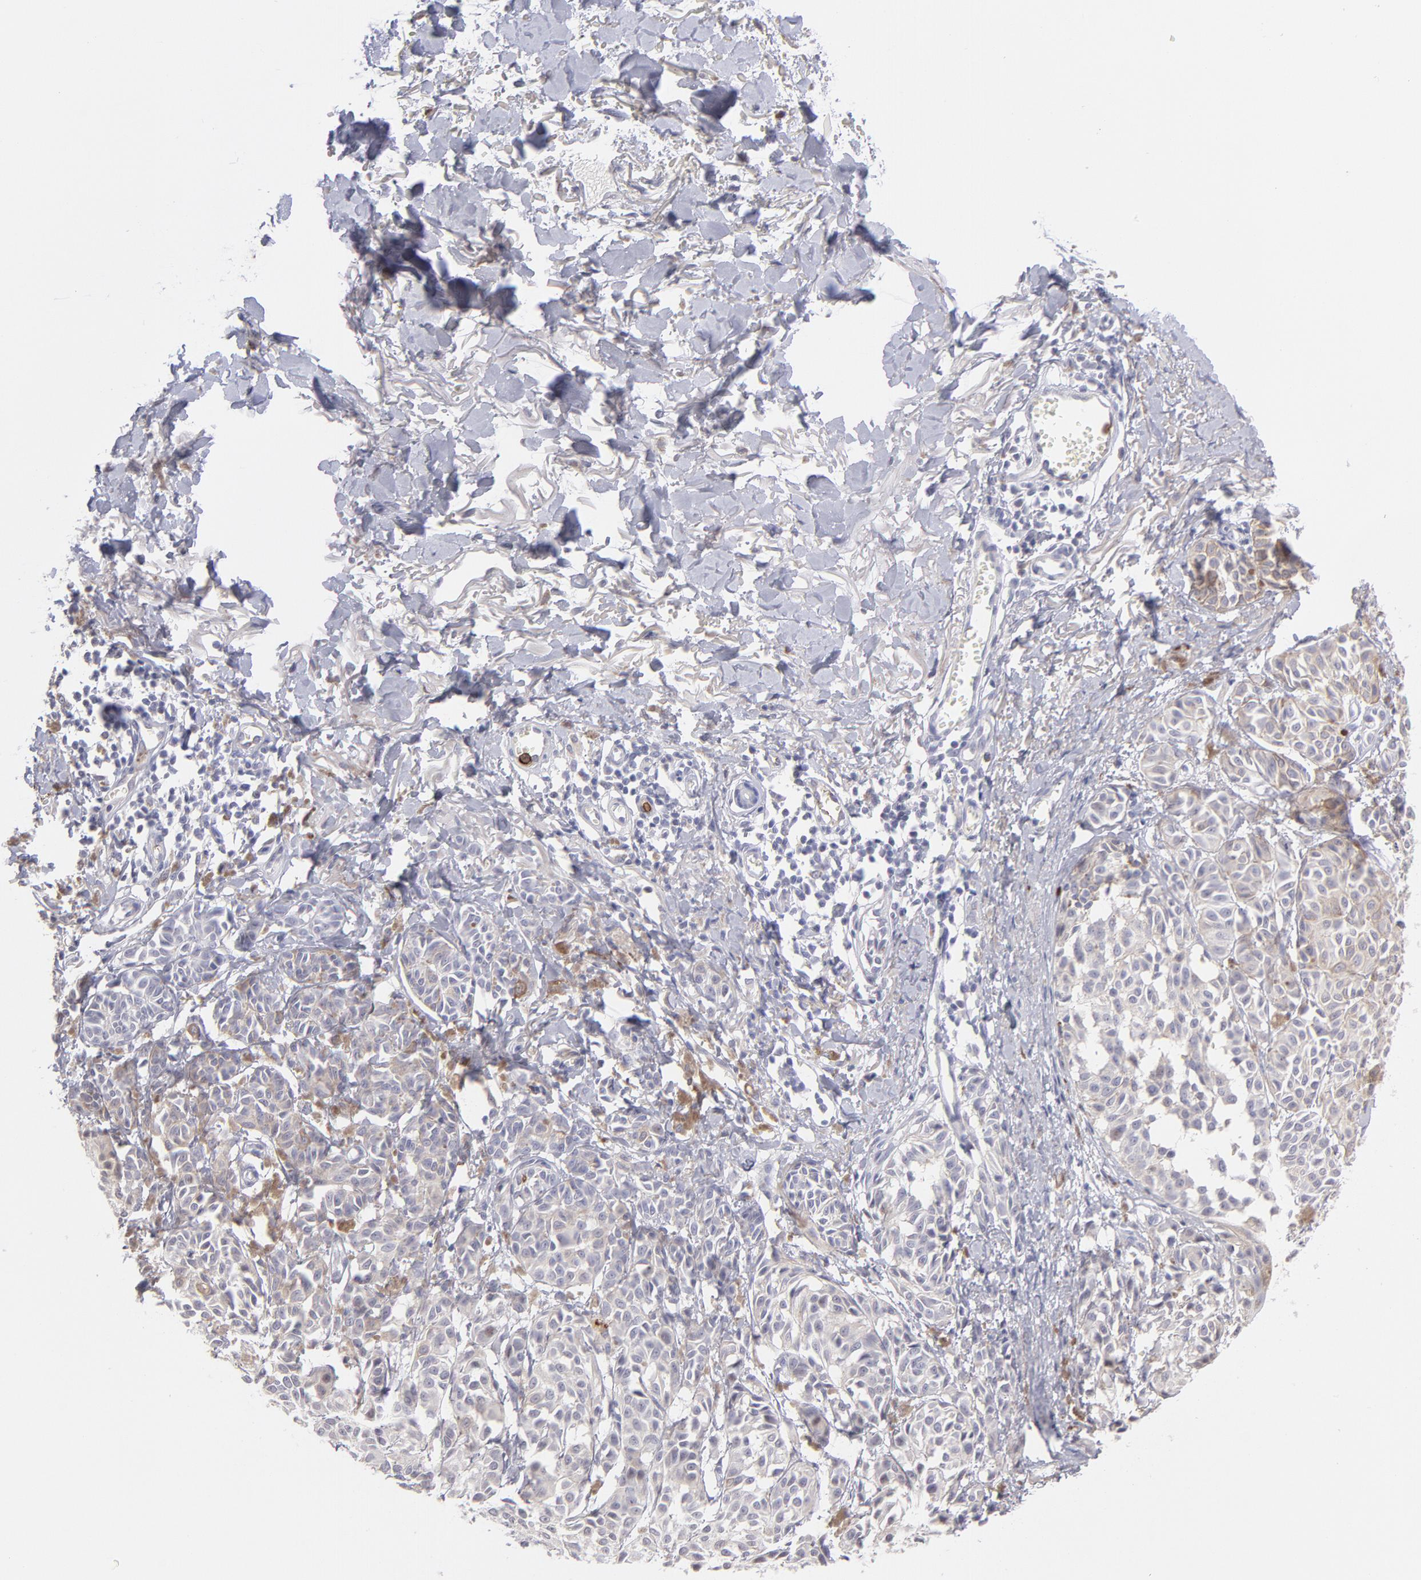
{"staining": {"intensity": "negative", "quantity": "none", "location": "none"}, "tissue": "melanoma", "cell_type": "Tumor cells", "image_type": "cancer", "snomed": [{"axis": "morphology", "description": "Malignant melanoma, NOS"}, {"axis": "topography", "description": "Skin"}], "caption": "This is an immunohistochemistry (IHC) histopathology image of human malignant melanoma. There is no positivity in tumor cells.", "gene": "LTB4R", "patient": {"sex": "male", "age": 76}}